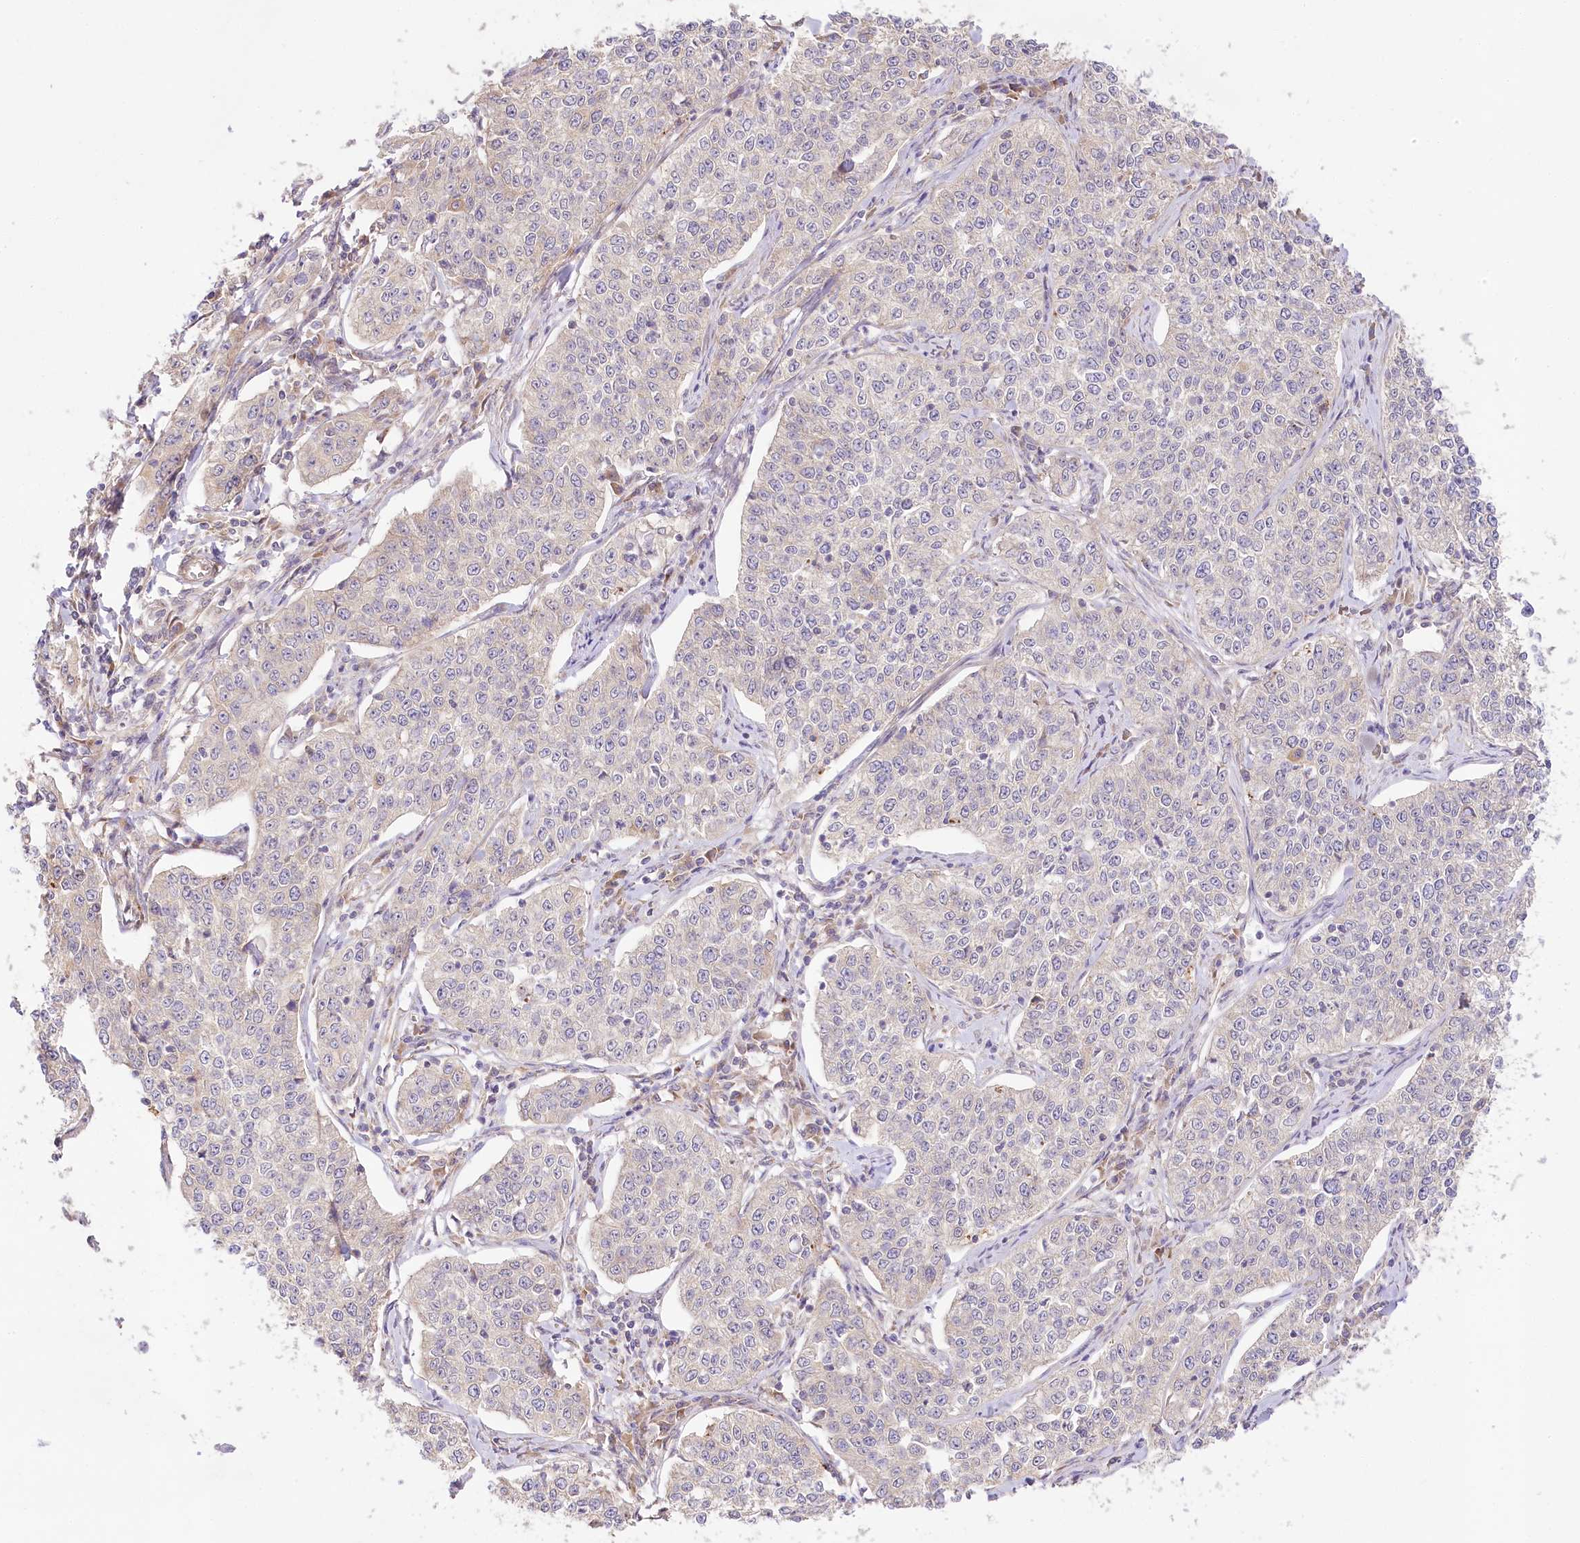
{"staining": {"intensity": "negative", "quantity": "none", "location": "none"}, "tissue": "cervical cancer", "cell_type": "Tumor cells", "image_type": "cancer", "snomed": [{"axis": "morphology", "description": "Squamous cell carcinoma, NOS"}, {"axis": "topography", "description": "Cervix"}], "caption": "Immunohistochemistry (IHC) micrograph of human squamous cell carcinoma (cervical) stained for a protein (brown), which shows no staining in tumor cells.", "gene": "PYROXD1", "patient": {"sex": "female", "age": 35}}